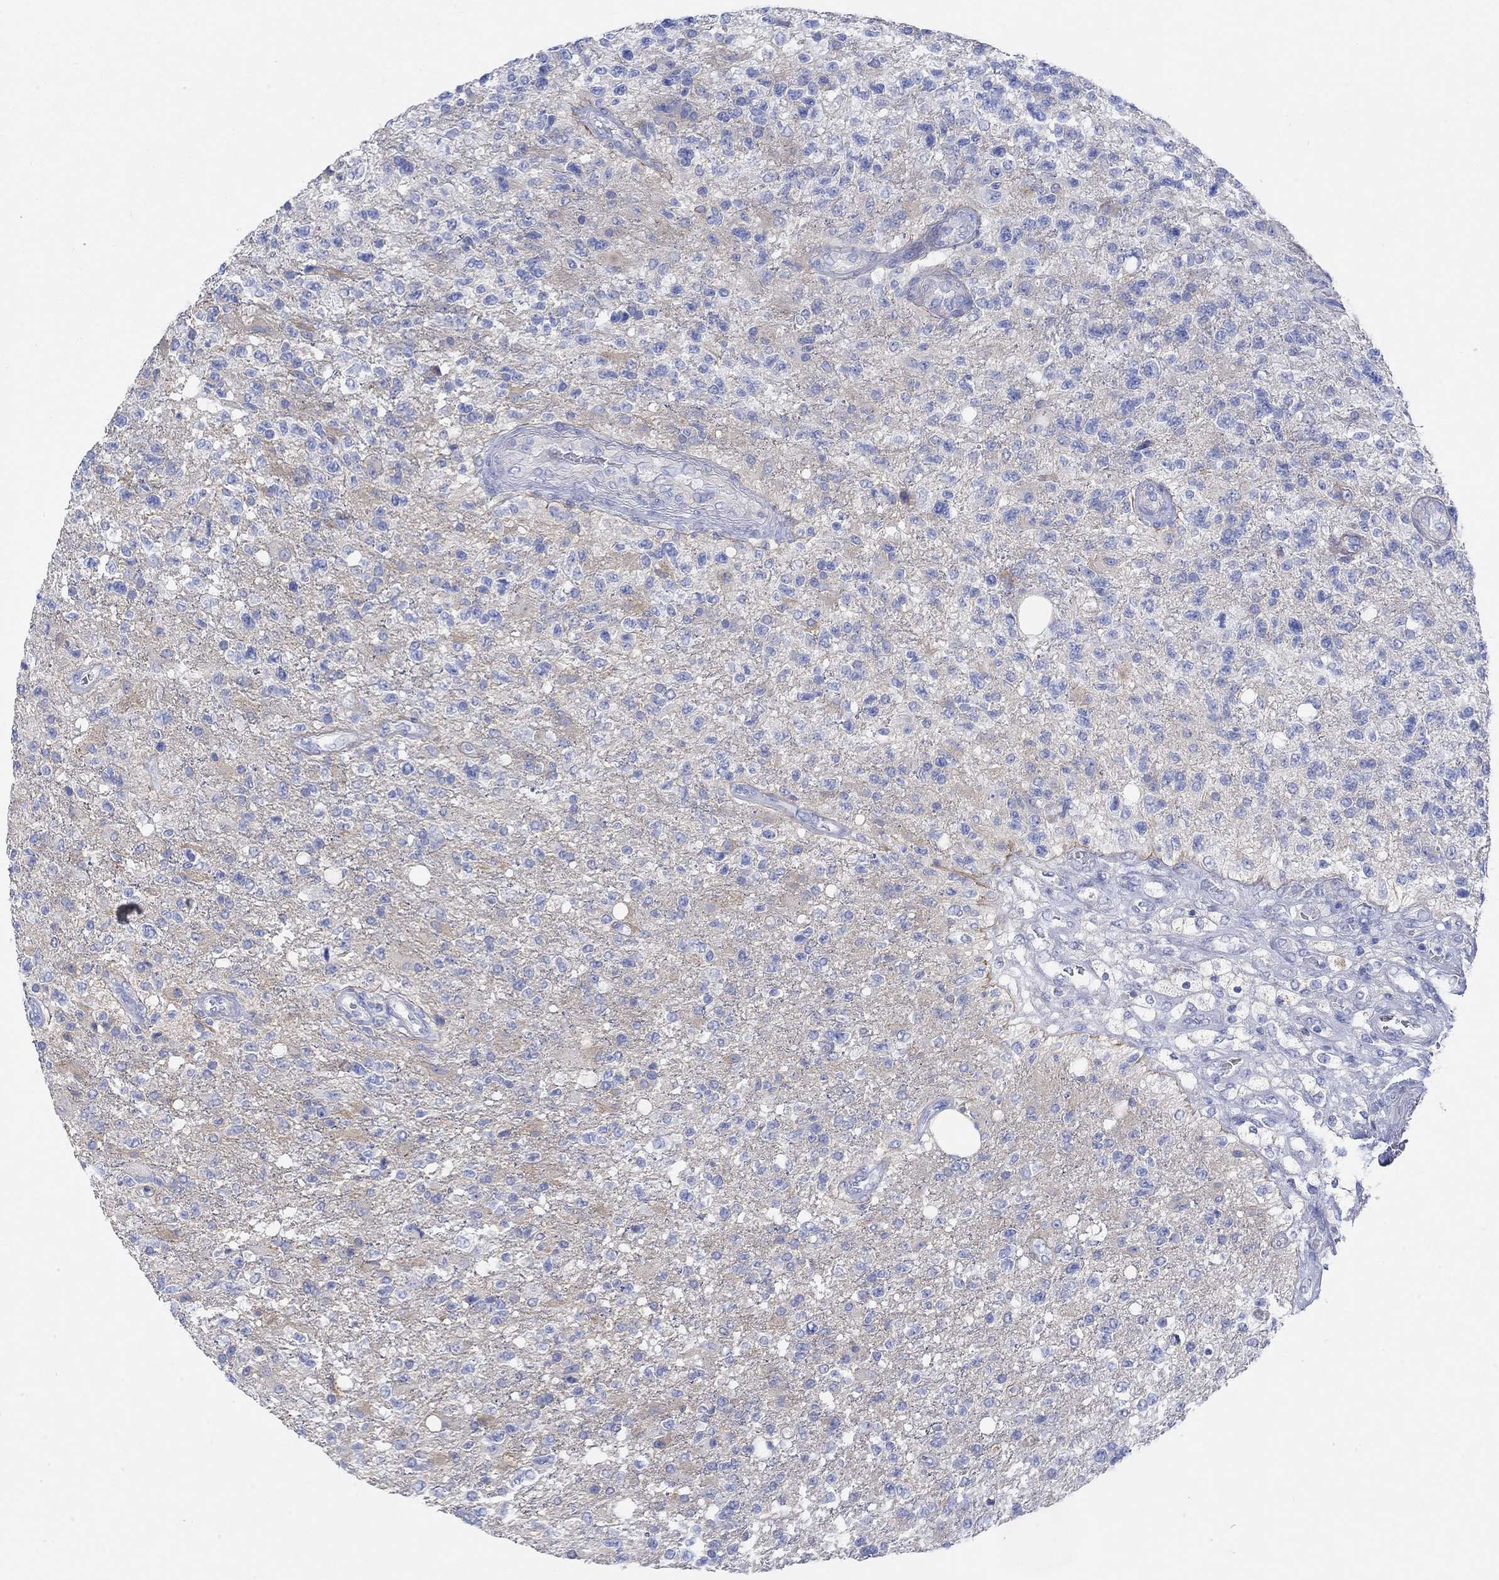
{"staining": {"intensity": "negative", "quantity": "none", "location": "none"}, "tissue": "glioma", "cell_type": "Tumor cells", "image_type": "cancer", "snomed": [{"axis": "morphology", "description": "Glioma, malignant, High grade"}, {"axis": "topography", "description": "Brain"}], "caption": "Human malignant glioma (high-grade) stained for a protein using immunohistochemistry (IHC) exhibits no expression in tumor cells.", "gene": "REEP6", "patient": {"sex": "male", "age": 56}}